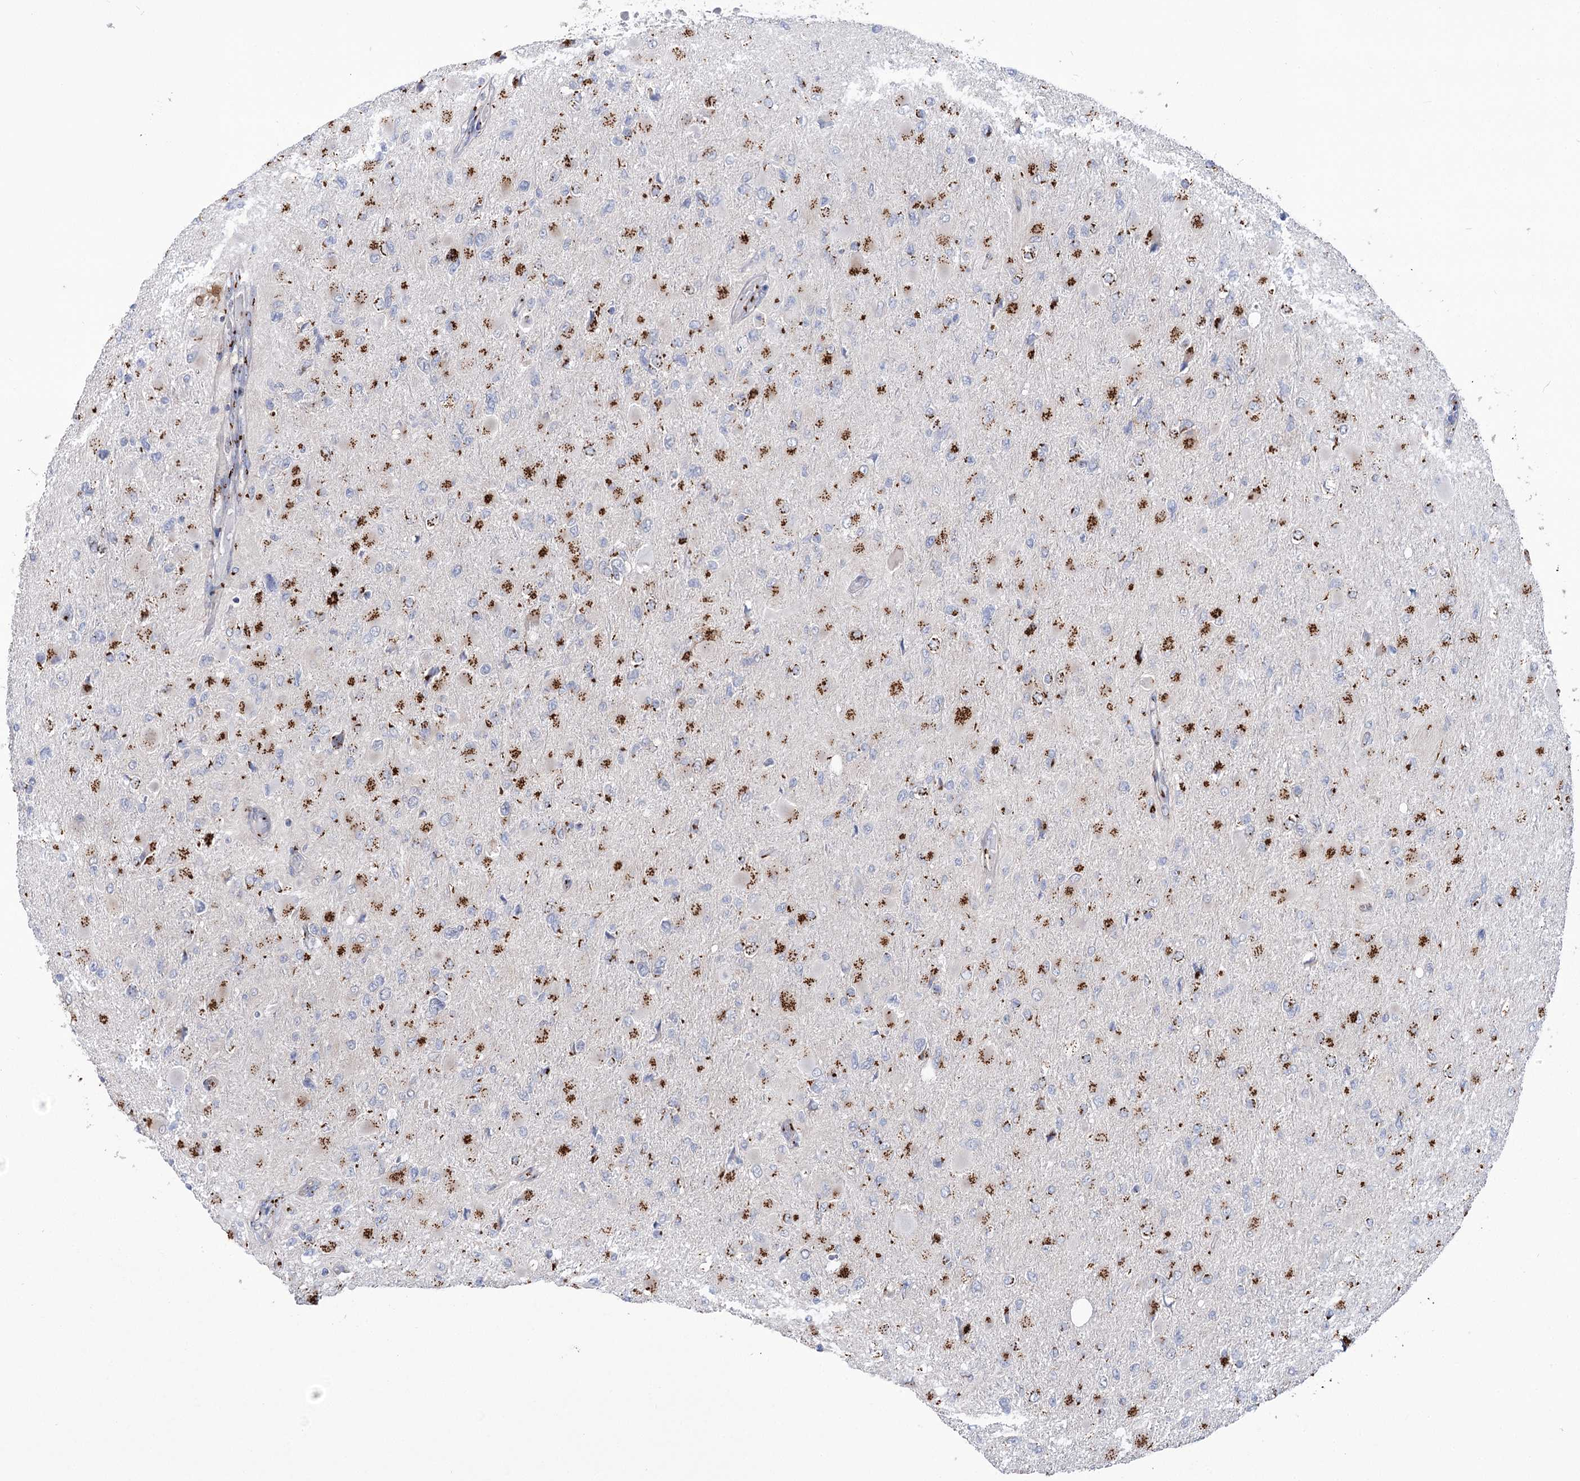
{"staining": {"intensity": "moderate", "quantity": "25%-75%", "location": "cytoplasmic/membranous"}, "tissue": "glioma", "cell_type": "Tumor cells", "image_type": "cancer", "snomed": [{"axis": "morphology", "description": "Glioma, malignant, High grade"}, {"axis": "topography", "description": "Cerebral cortex"}], "caption": "Immunohistochemistry histopathology image of human malignant glioma (high-grade) stained for a protein (brown), which demonstrates medium levels of moderate cytoplasmic/membranous expression in about 25%-75% of tumor cells.", "gene": "TMEM165", "patient": {"sex": "female", "age": 36}}